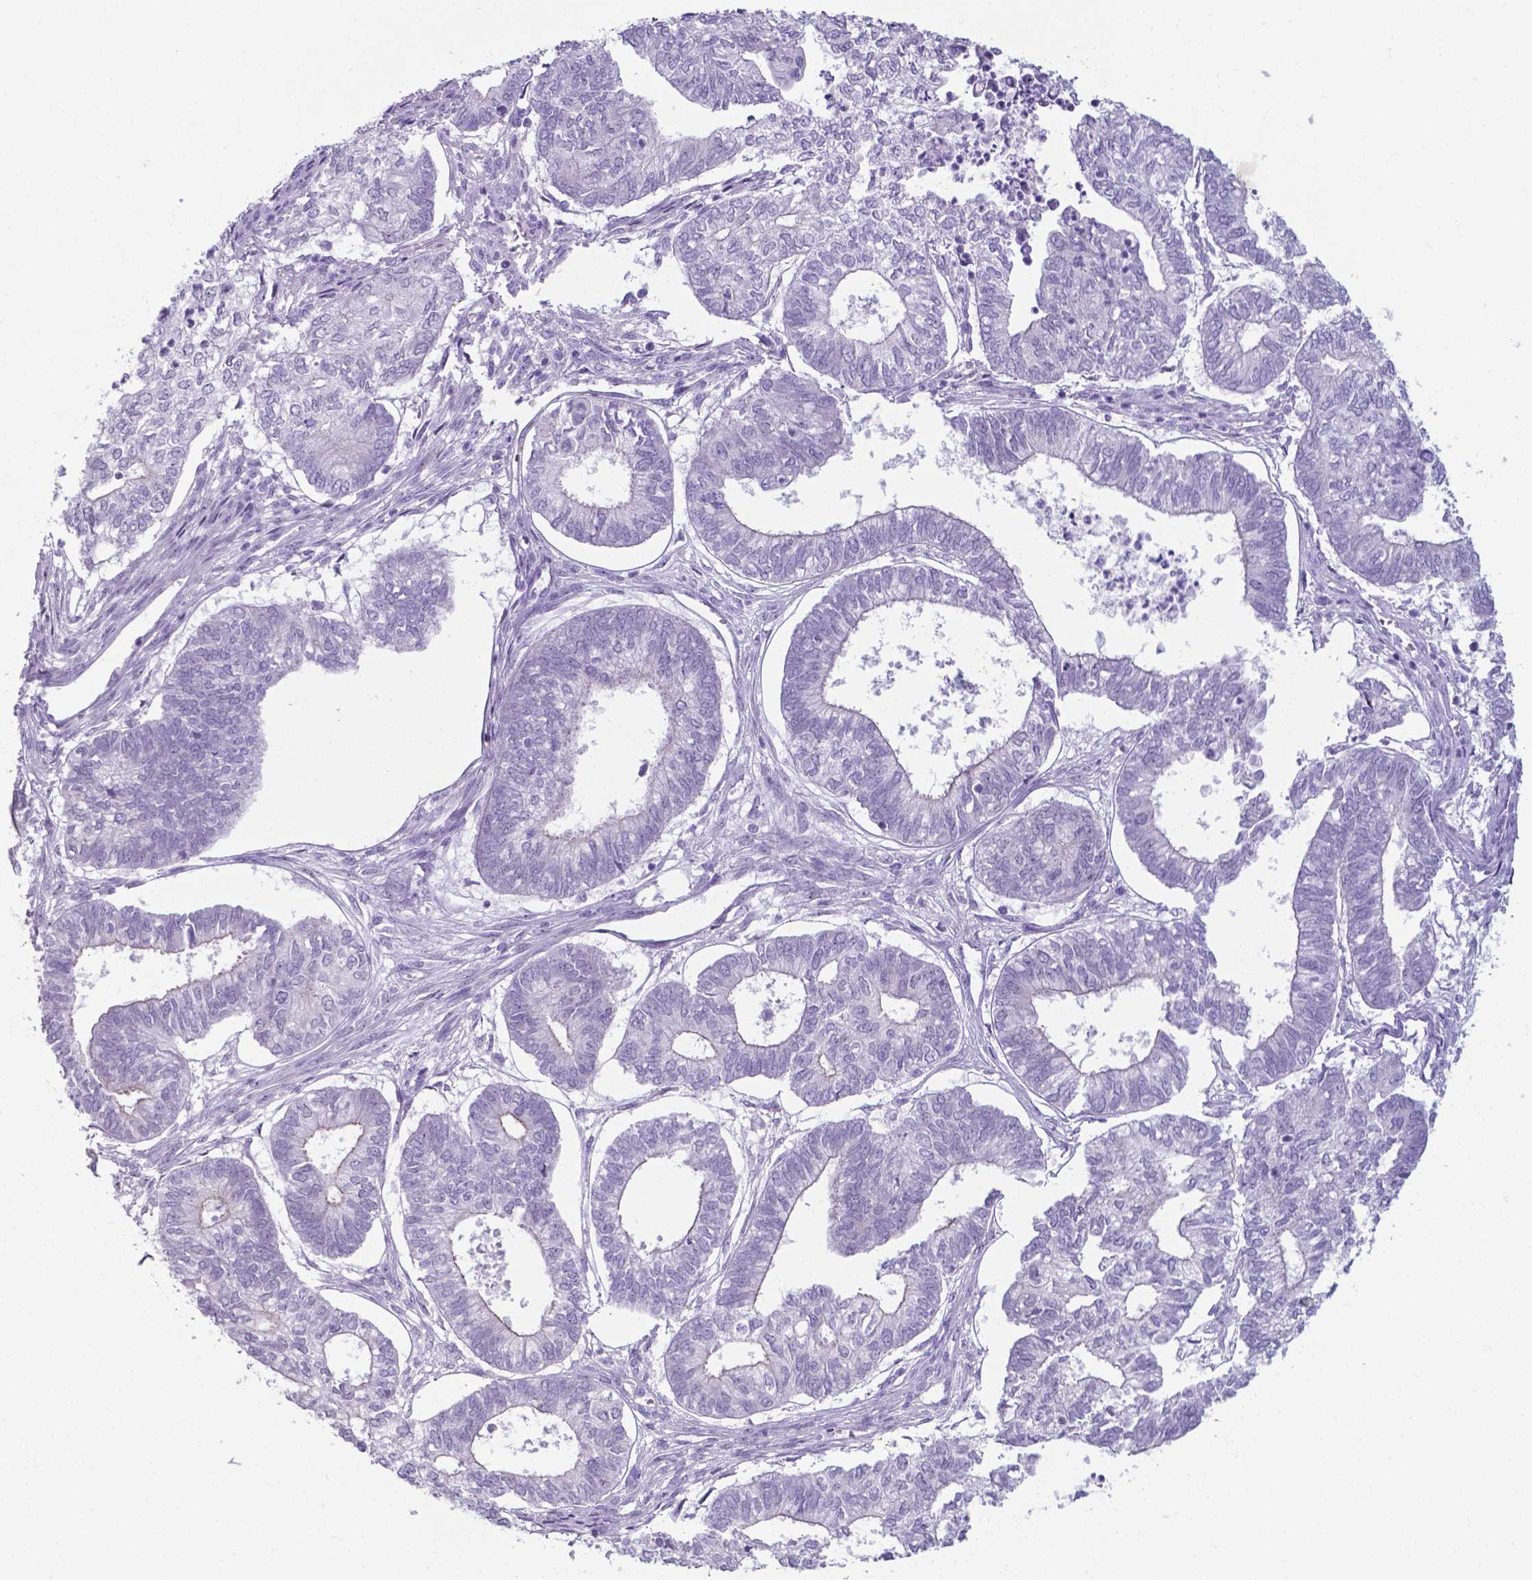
{"staining": {"intensity": "negative", "quantity": "none", "location": "none"}, "tissue": "ovarian cancer", "cell_type": "Tumor cells", "image_type": "cancer", "snomed": [{"axis": "morphology", "description": "Carcinoma, endometroid"}, {"axis": "topography", "description": "Ovary"}], "caption": "Immunohistochemistry micrograph of neoplastic tissue: human endometroid carcinoma (ovarian) stained with DAB (3,3'-diaminobenzidine) demonstrates no significant protein expression in tumor cells.", "gene": "AP5B1", "patient": {"sex": "female", "age": 64}}